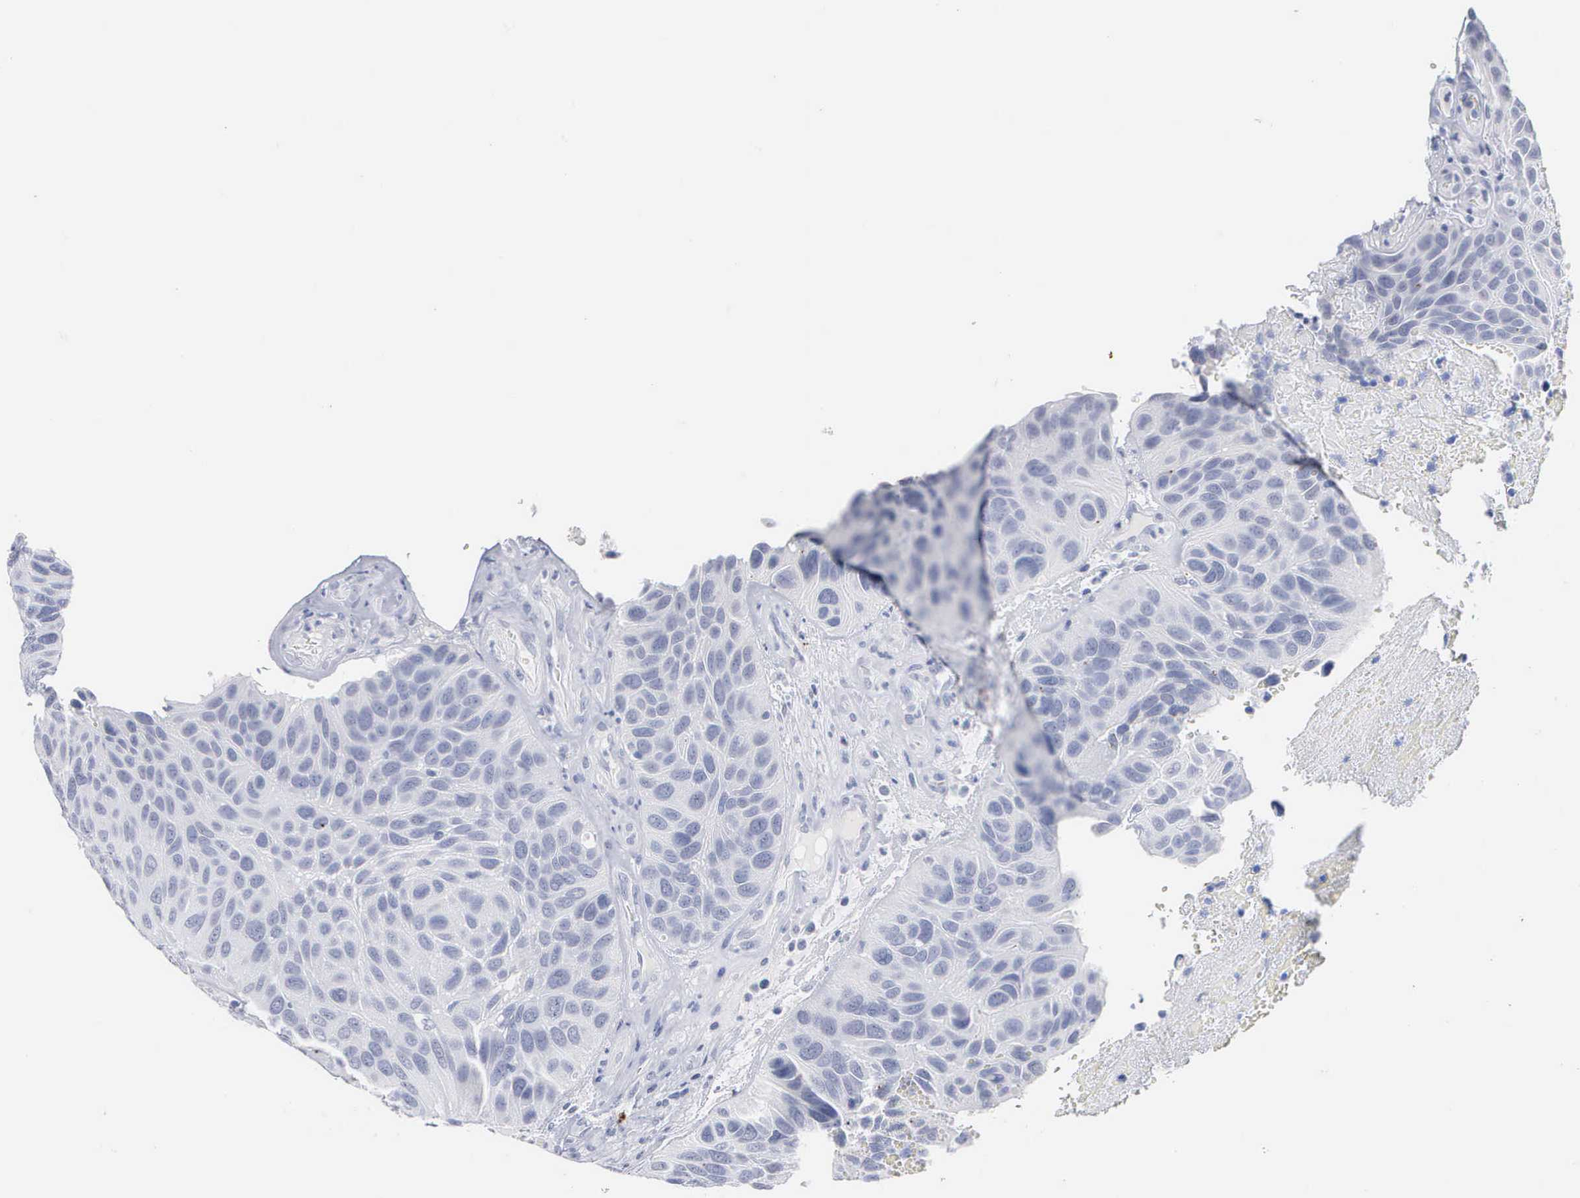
{"staining": {"intensity": "negative", "quantity": "none", "location": "none"}, "tissue": "urothelial cancer", "cell_type": "Tumor cells", "image_type": "cancer", "snomed": [{"axis": "morphology", "description": "Urothelial carcinoma, High grade"}, {"axis": "topography", "description": "Urinary bladder"}], "caption": "The IHC micrograph has no significant expression in tumor cells of urothelial carcinoma (high-grade) tissue.", "gene": "ASPHD2", "patient": {"sex": "male", "age": 66}}